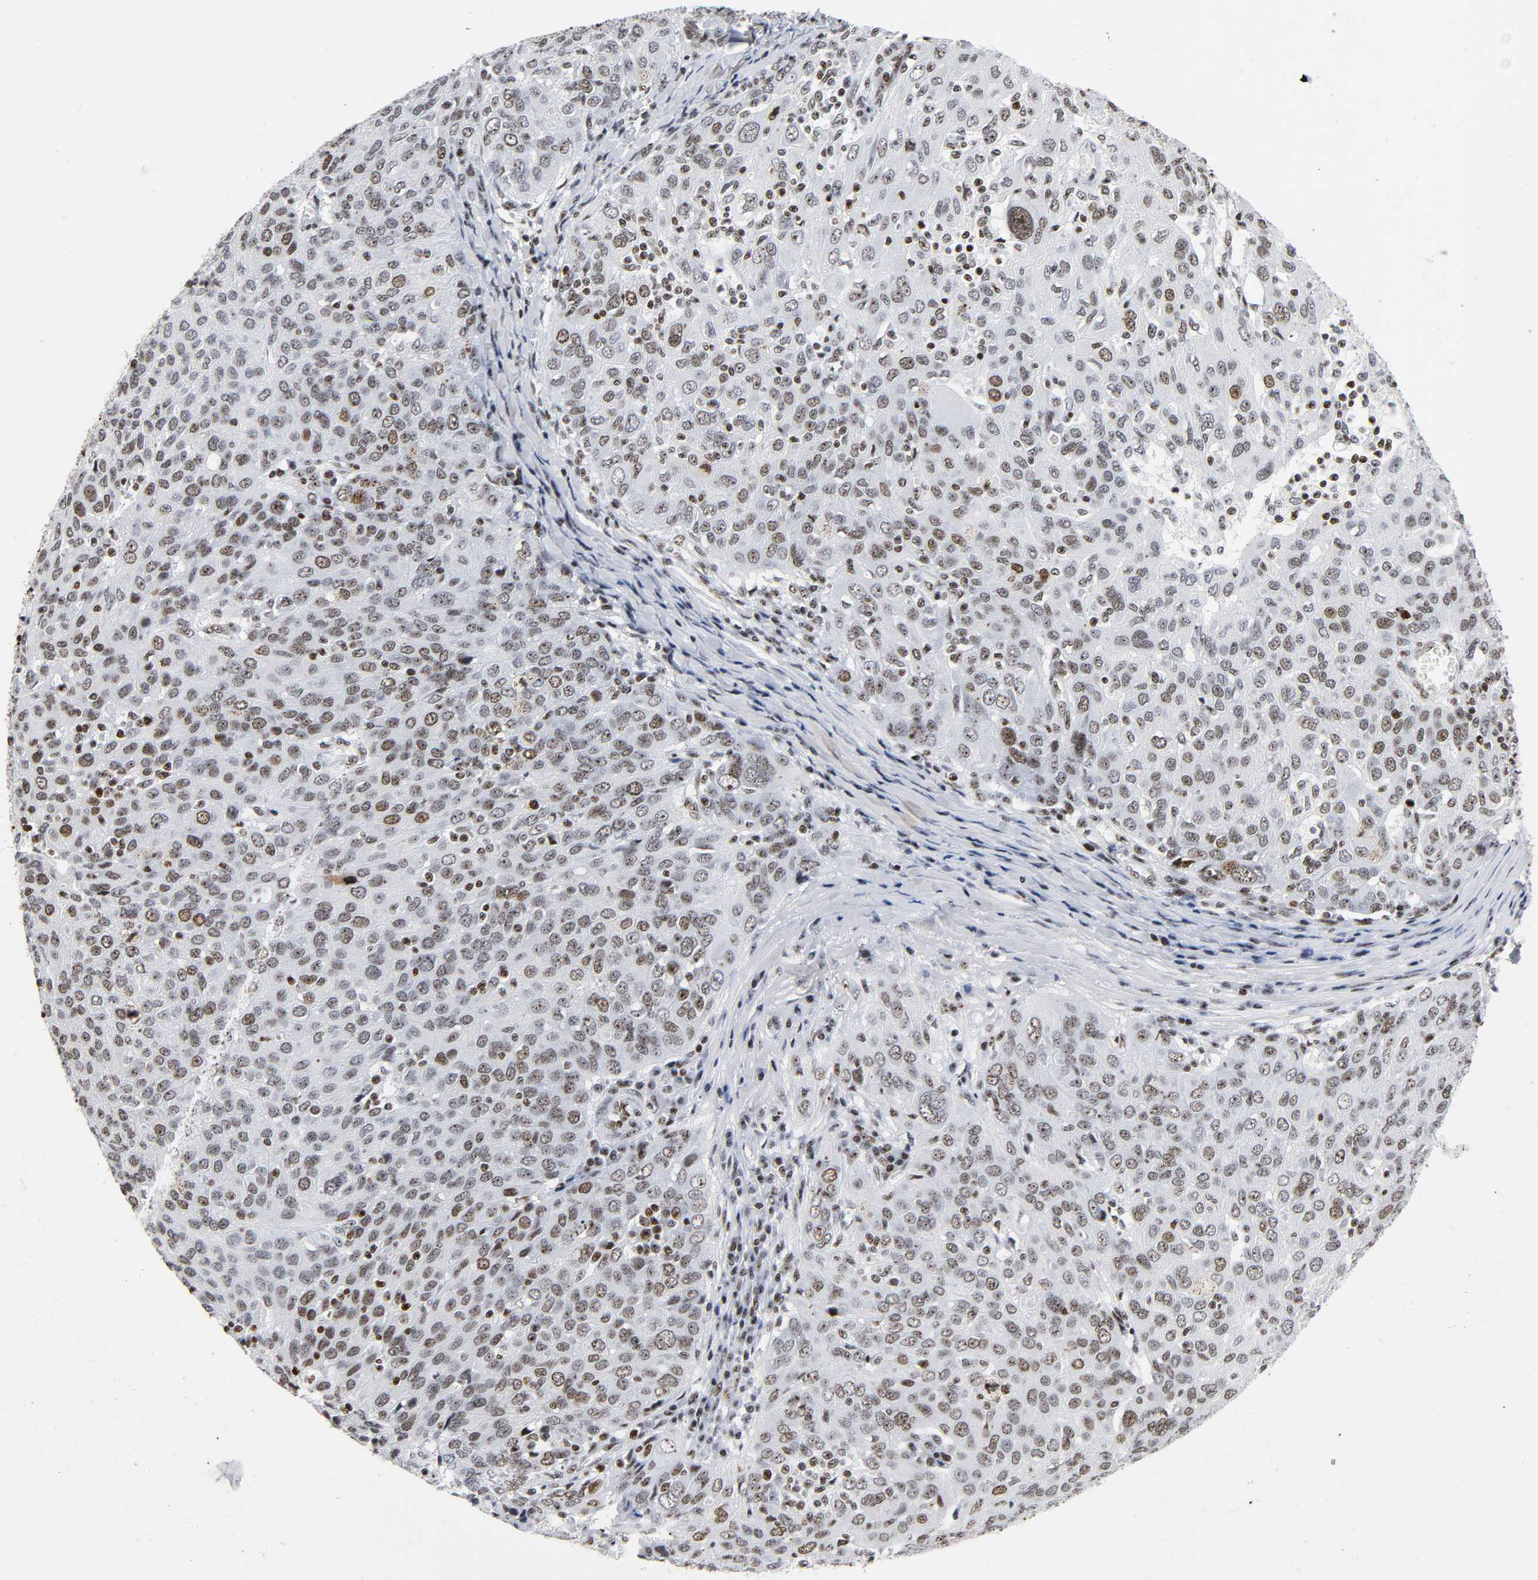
{"staining": {"intensity": "moderate", "quantity": ">75%", "location": "nuclear"}, "tissue": "ovarian cancer", "cell_type": "Tumor cells", "image_type": "cancer", "snomed": [{"axis": "morphology", "description": "Carcinoma, endometroid"}, {"axis": "topography", "description": "Ovary"}], "caption": "Brown immunohistochemical staining in human ovarian cancer (endometroid carcinoma) shows moderate nuclear expression in about >75% of tumor cells.", "gene": "UBTF", "patient": {"sex": "female", "age": 50}}